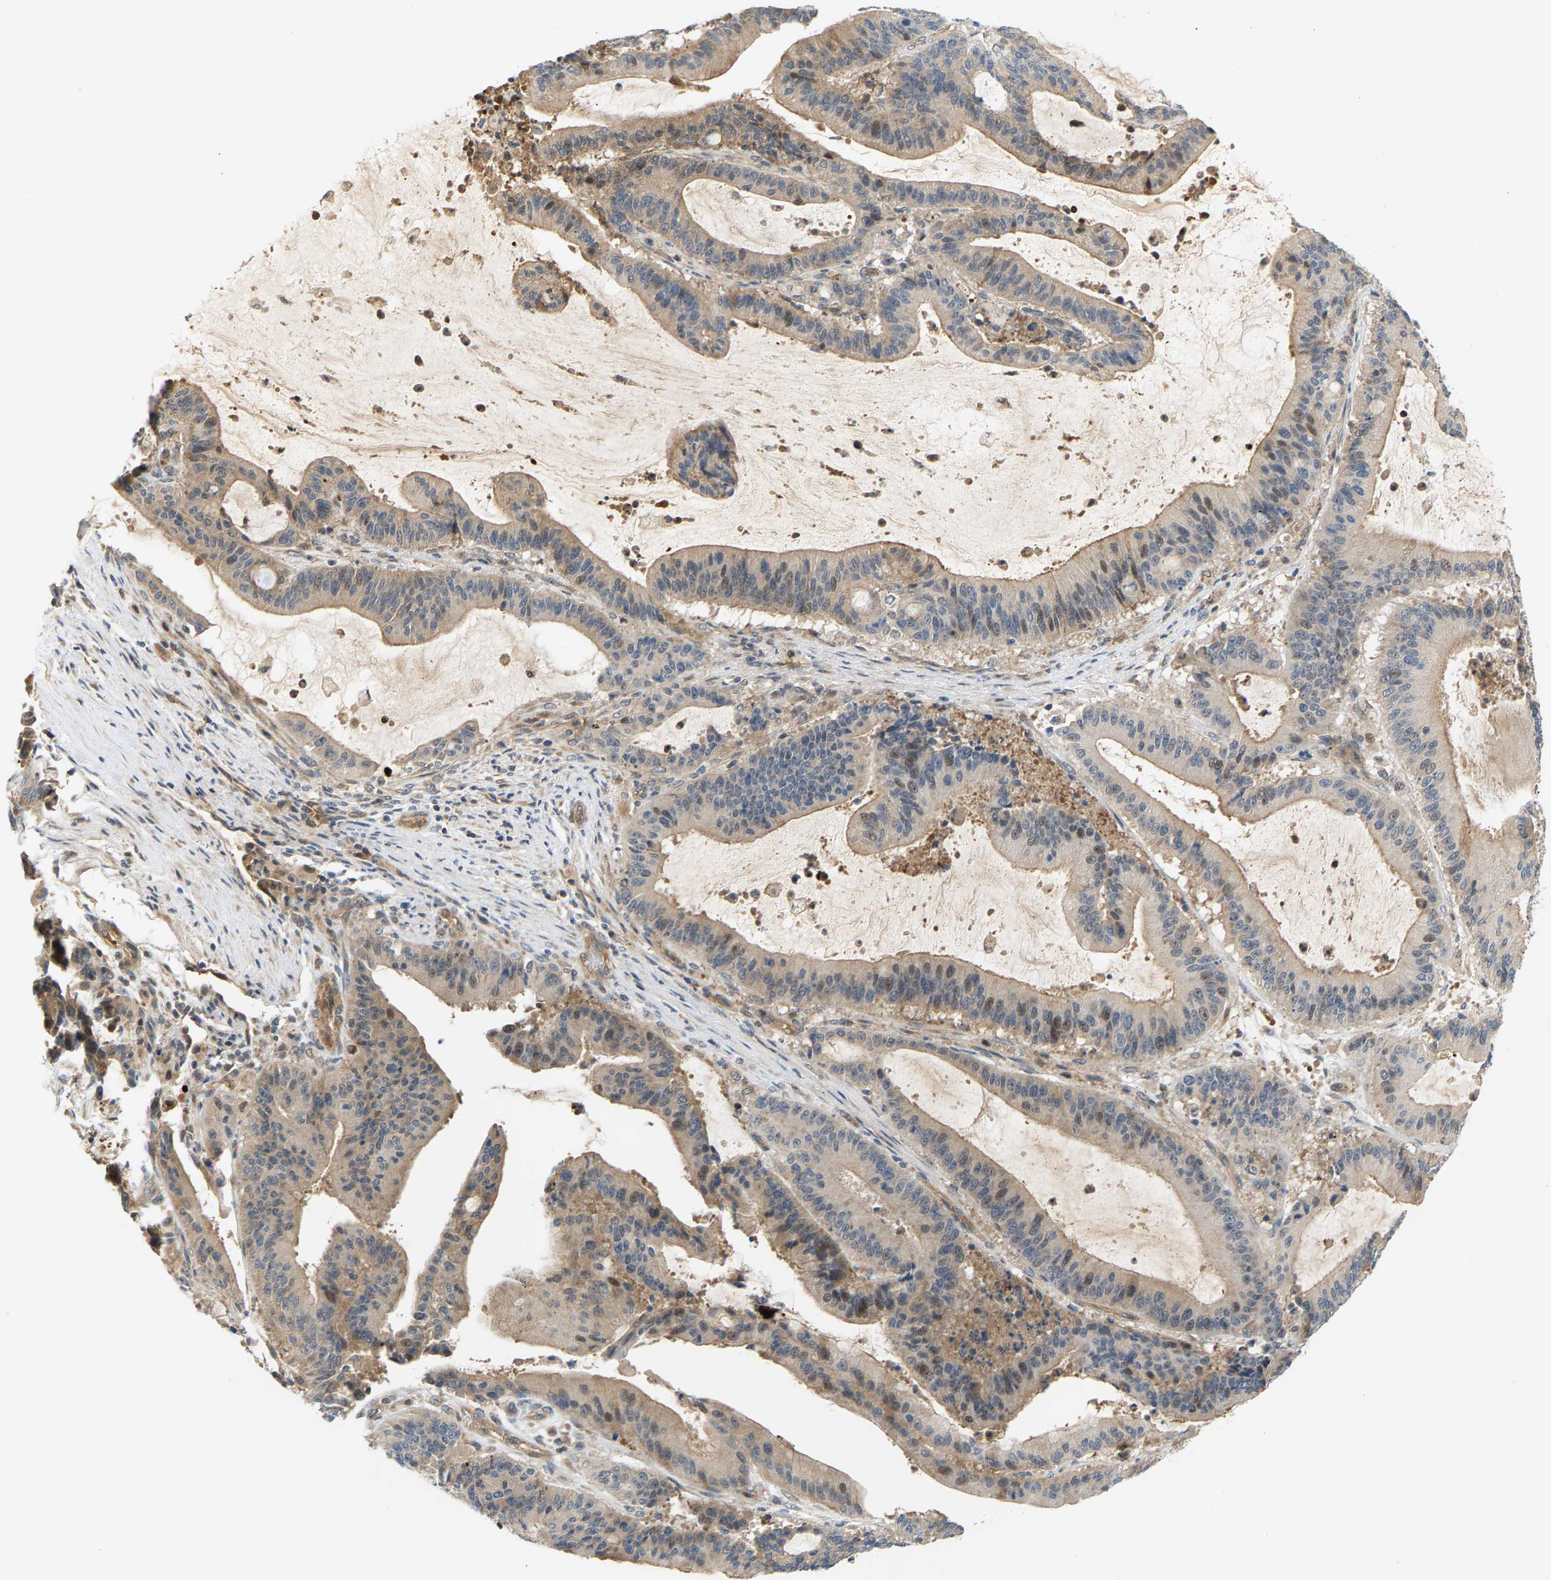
{"staining": {"intensity": "weak", "quantity": "25%-75%", "location": "cytoplasmic/membranous,nuclear"}, "tissue": "liver cancer", "cell_type": "Tumor cells", "image_type": "cancer", "snomed": [{"axis": "morphology", "description": "Normal tissue, NOS"}, {"axis": "morphology", "description": "Cholangiocarcinoma"}, {"axis": "topography", "description": "Liver"}, {"axis": "topography", "description": "Peripheral nerve tissue"}], "caption": "IHC image of neoplastic tissue: liver cholangiocarcinoma stained using IHC reveals low levels of weak protein expression localized specifically in the cytoplasmic/membranous and nuclear of tumor cells, appearing as a cytoplasmic/membranous and nuclear brown color.", "gene": "KRTAP27-1", "patient": {"sex": "female", "age": 73}}